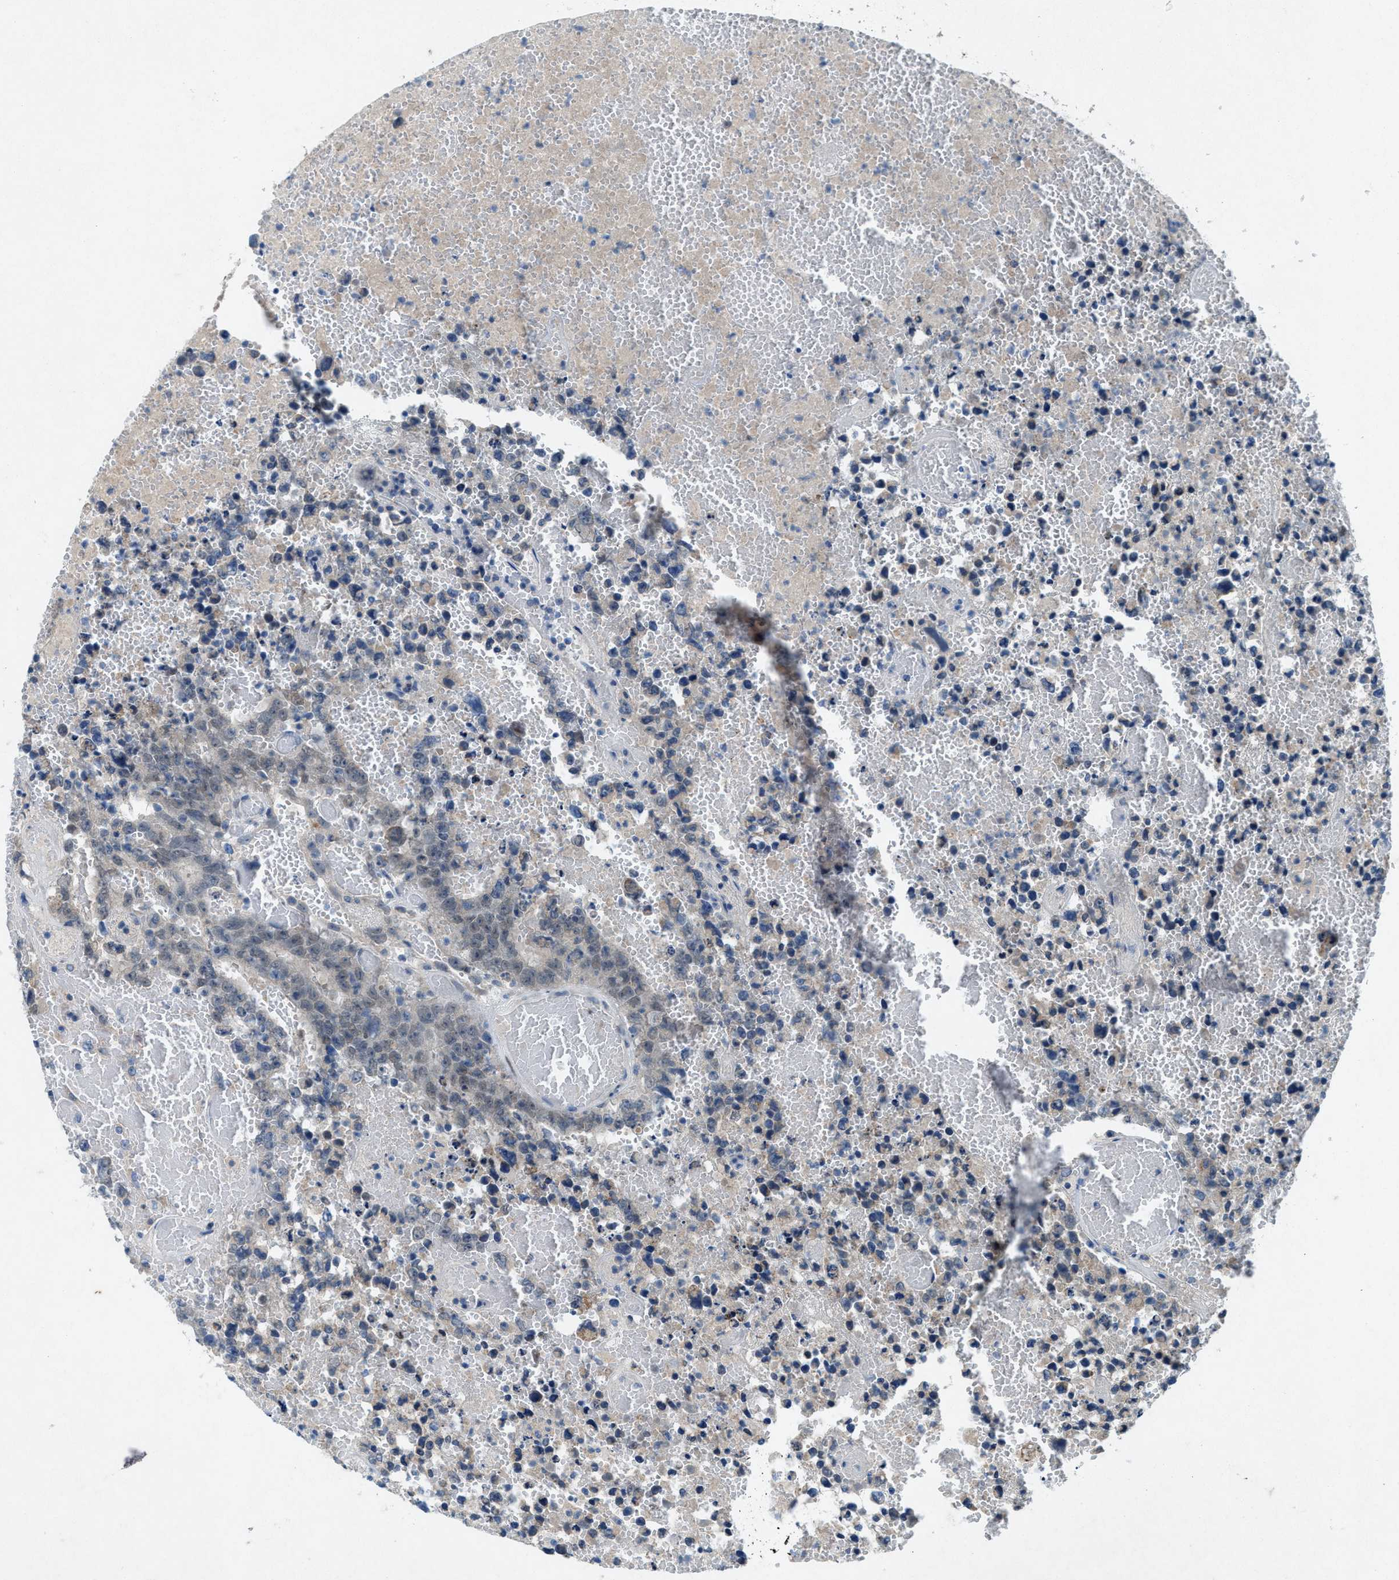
{"staining": {"intensity": "weak", "quantity": "<25%", "location": "cytoplasmic/membranous"}, "tissue": "testis cancer", "cell_type": "Tumor cells", "image_type": "cancer", "snomed": [{"axis": "morphology", "description": "Carcinoma, Embryonal, NOS"}, {"axis": "topography", "description": "Testis"}], "caption": "High magnification brightfield microscopy of testis cancer stained with DAB (brown) and counterstained with hematoxylin (blue): tumor cells show no significant expression.", "gene": "URGCP", "patient": {"sex": "male", "age": 25}}